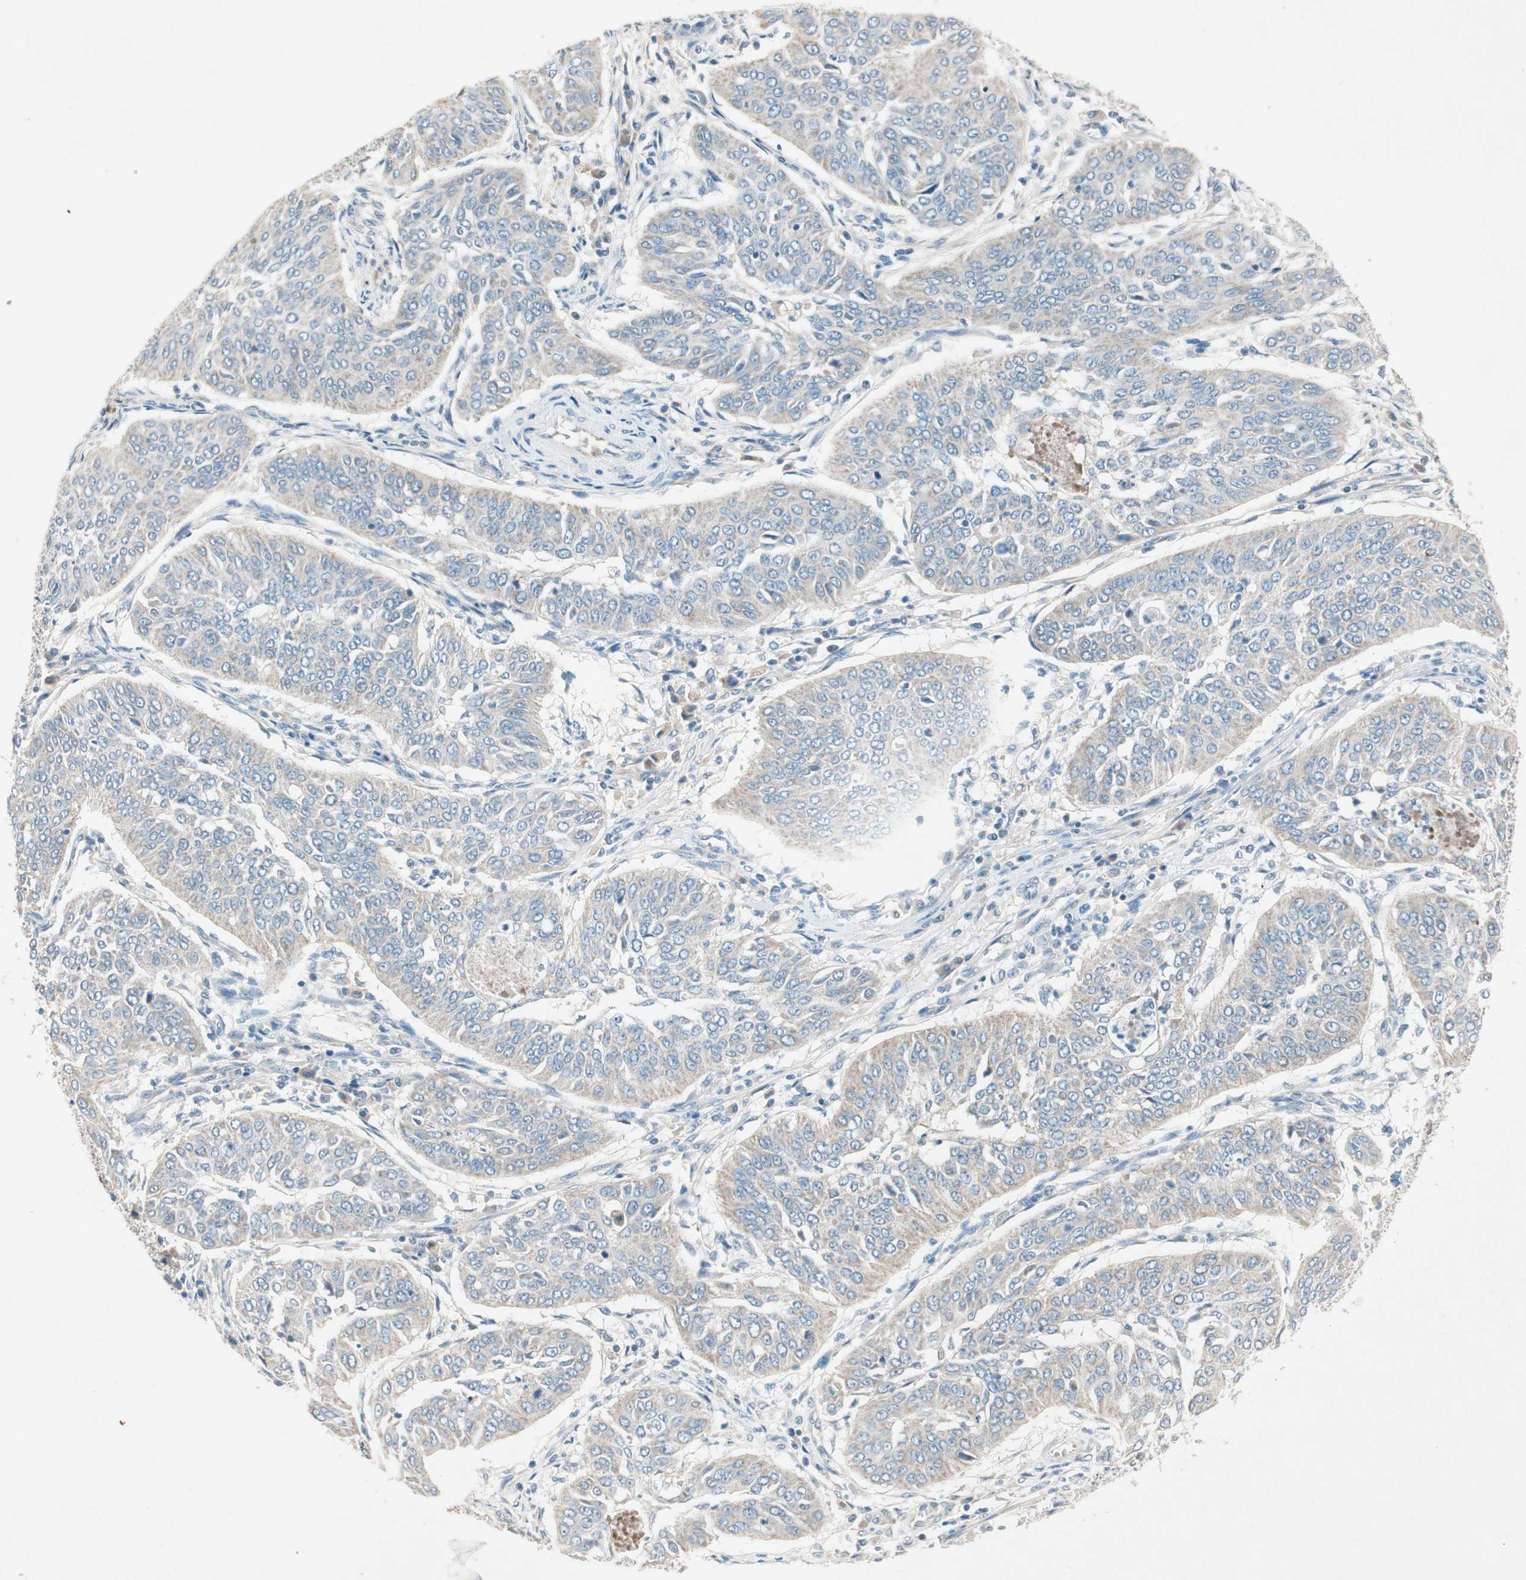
{"staining": {"intensity": "weak", "quantity": "25%-75%", "location": "cytoplasmic/membranous"}, "tissue": "cervical cancer", "cell_type": "Tumor cells", "image_type": "cancer", "snomed": [{"axis": "morphology", "description": "Normal tissue, NOS"}, {"axis": "morphology", "description": "Squamous cell carcinoma, NOS"}, {"axis": "topography", "description": "Cervix"}], "caption": "IHC of cervical cancer exhibits low levels of weak cytoplasmic/membranous expression in approximately 25%-75% of tumor cells. The protein of interest is shown in brown color, while the nuclei are stained blue.", "gene": "NKAIN1", "patient": {"sex": "female", "age": 39}}